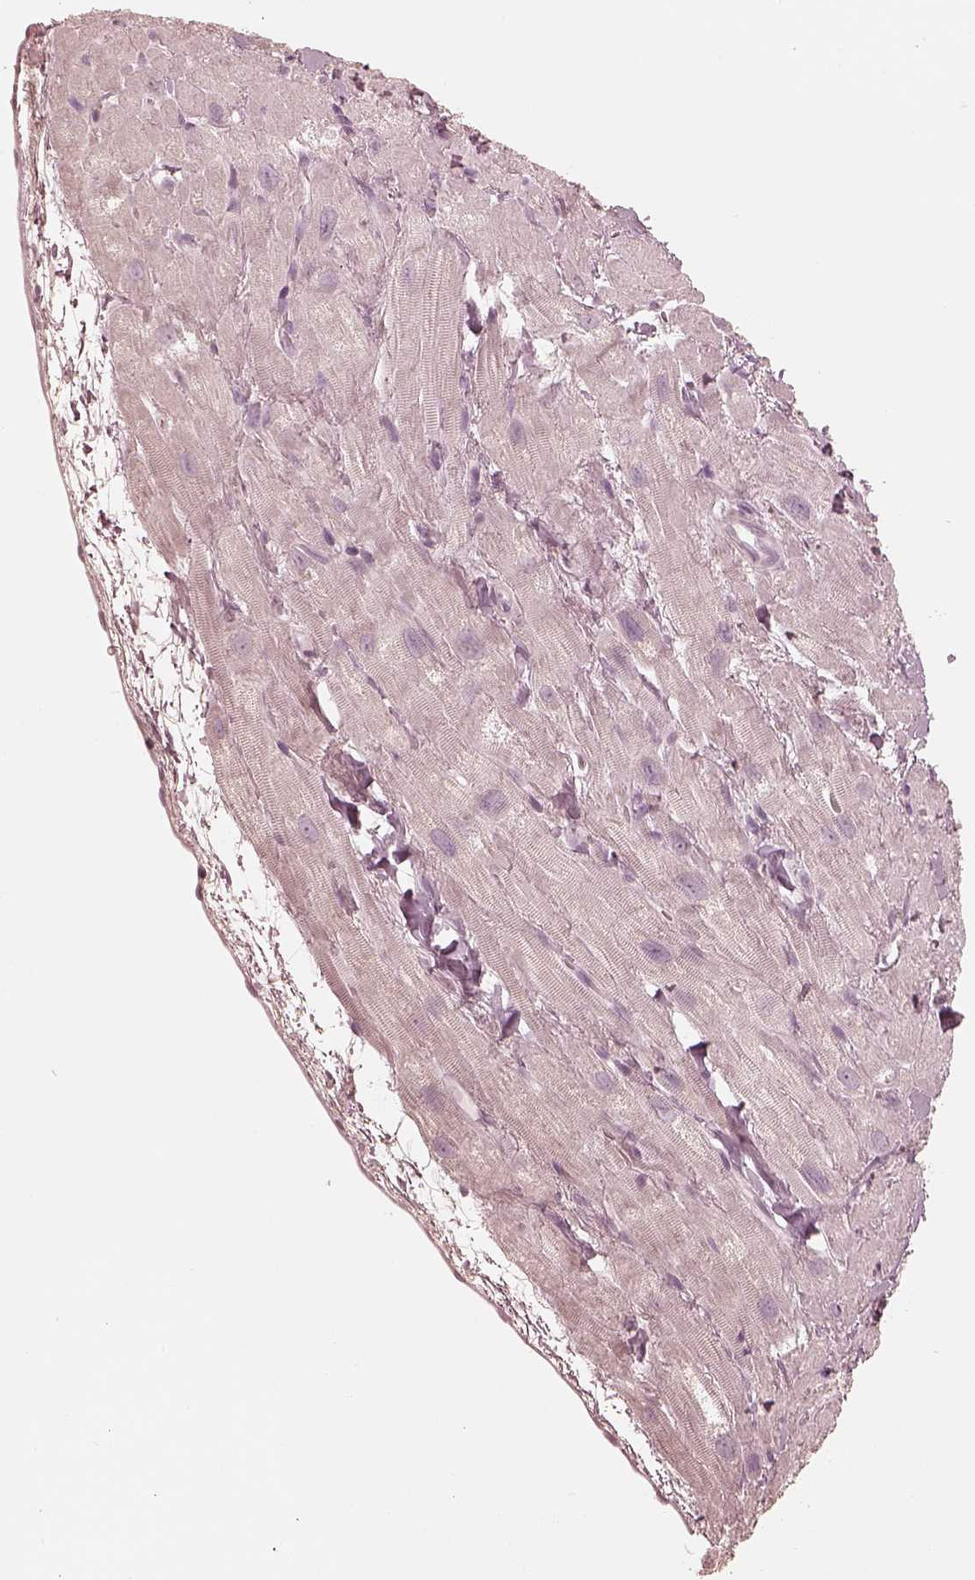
{"staining": {"intensity": "negative", "quantity": "none", "location": "none"}, "tissue": "heart muscle", "cell_type": "Cardiomyocytes", "image_type": "normal", "snomed": [{"axis": "morphology", "description": "Normal tissue, NOS"}, {"axis": "topography", "description": "Heart"}], "caption": "IHC image of benign heart muscle stained for a protein (brown), which shows no positivity in cardiomyocytes. (DAB IHC with hematoxylin counter stain).", "gene": "CALR3", "patient": {"sex": "female", "age": 62}}